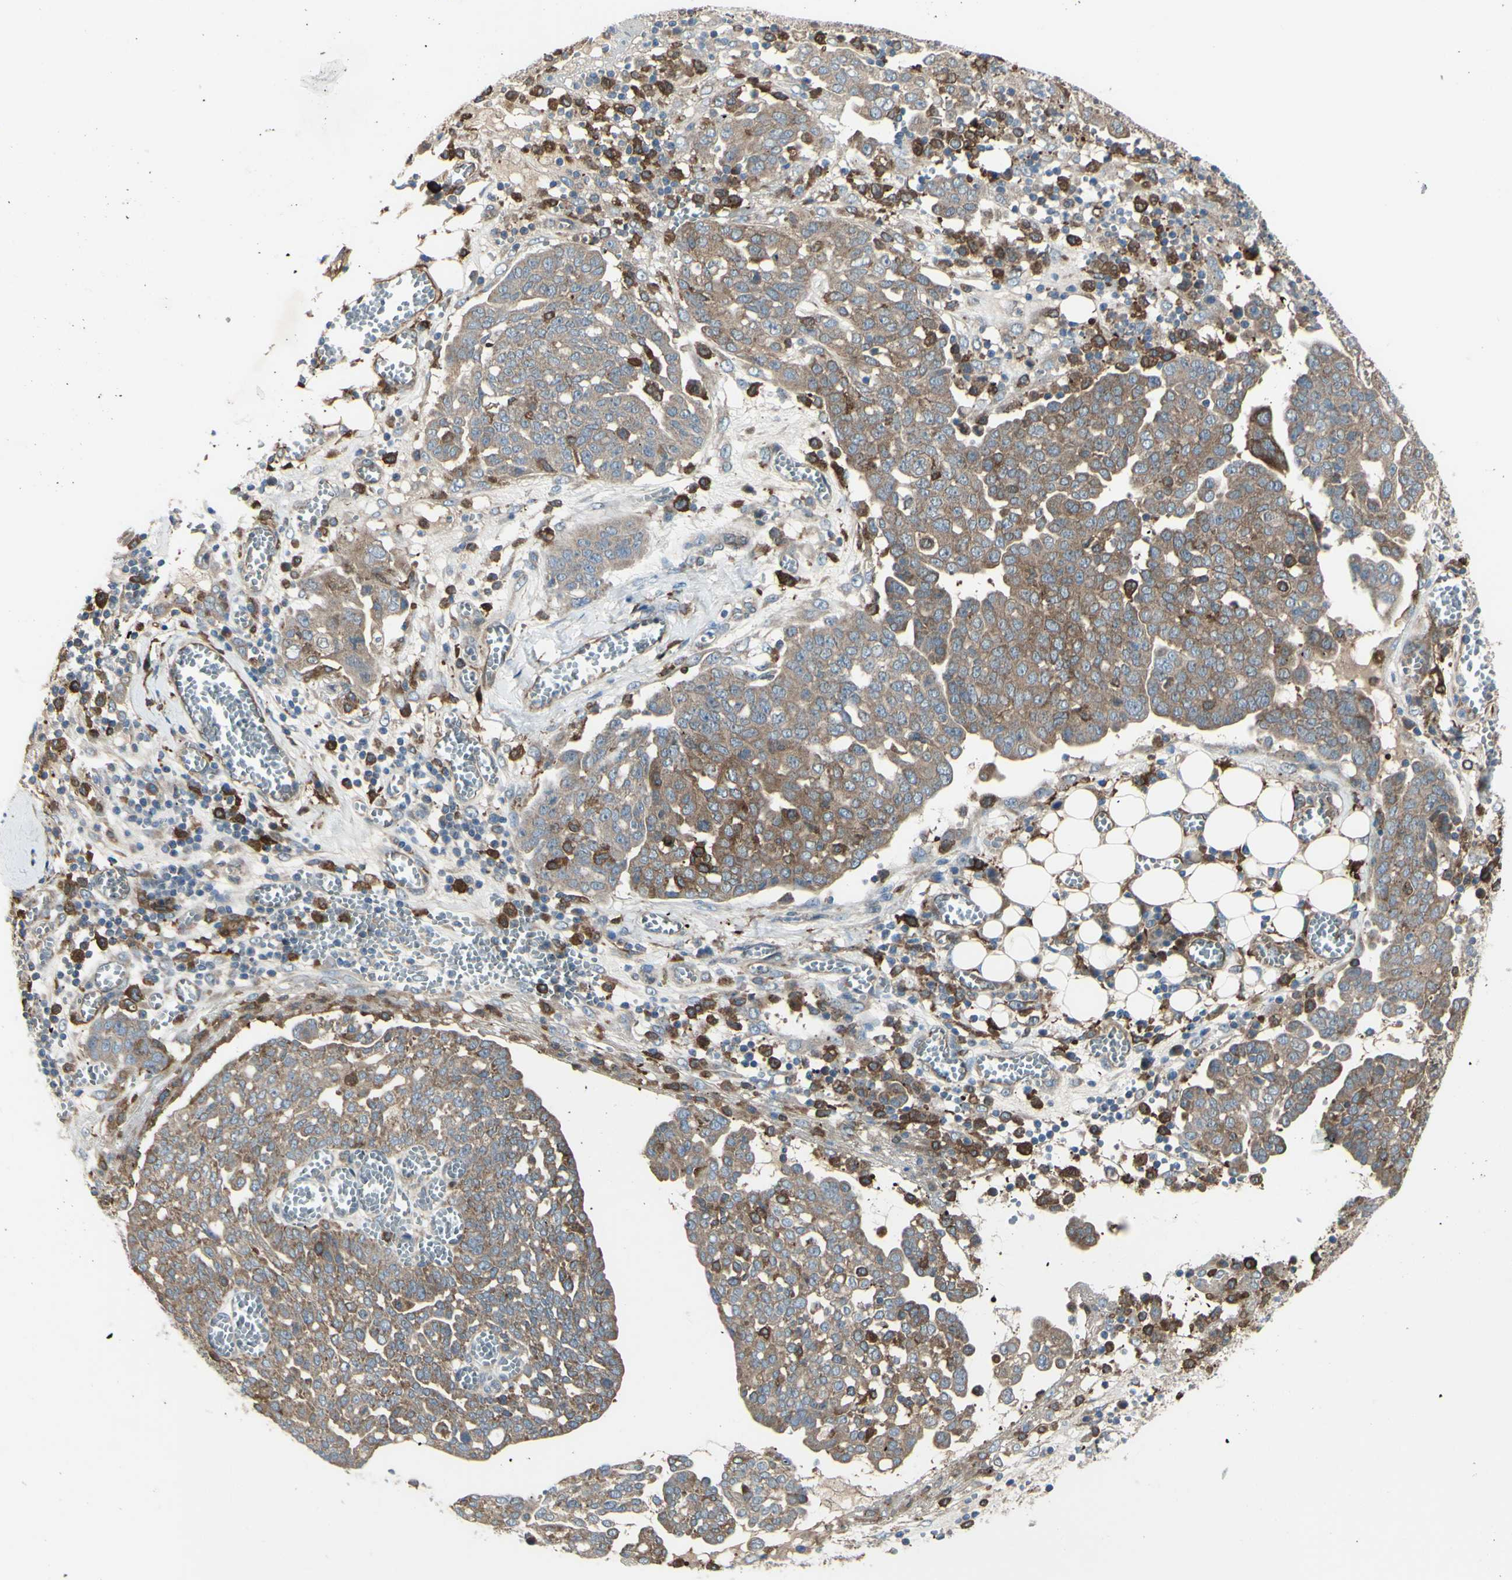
{"staining": {"intensity": "weak", "quantity": ">75%", "location": "cytoplasmic/membranous"}, "tissue": "ovarian cancer", "cell_type": "Tumor cells", "image_type": "cancer", "snomed": [{"axis": "morphology", "description": "Cystadenocarcinoma, serous, NOS"}, {"axis": "topography", "description": "Soft tissue"}, {"axis": "topography", "description": "Ovary"}], "caption": "Serous cystadenocarcinoma (ovarian) tissue displays weak cytoplasmic/membranous positivity in about >75% of tumor cells", "gene": "IGSF9B", "patient": {"sex": "female", "age": 57}}